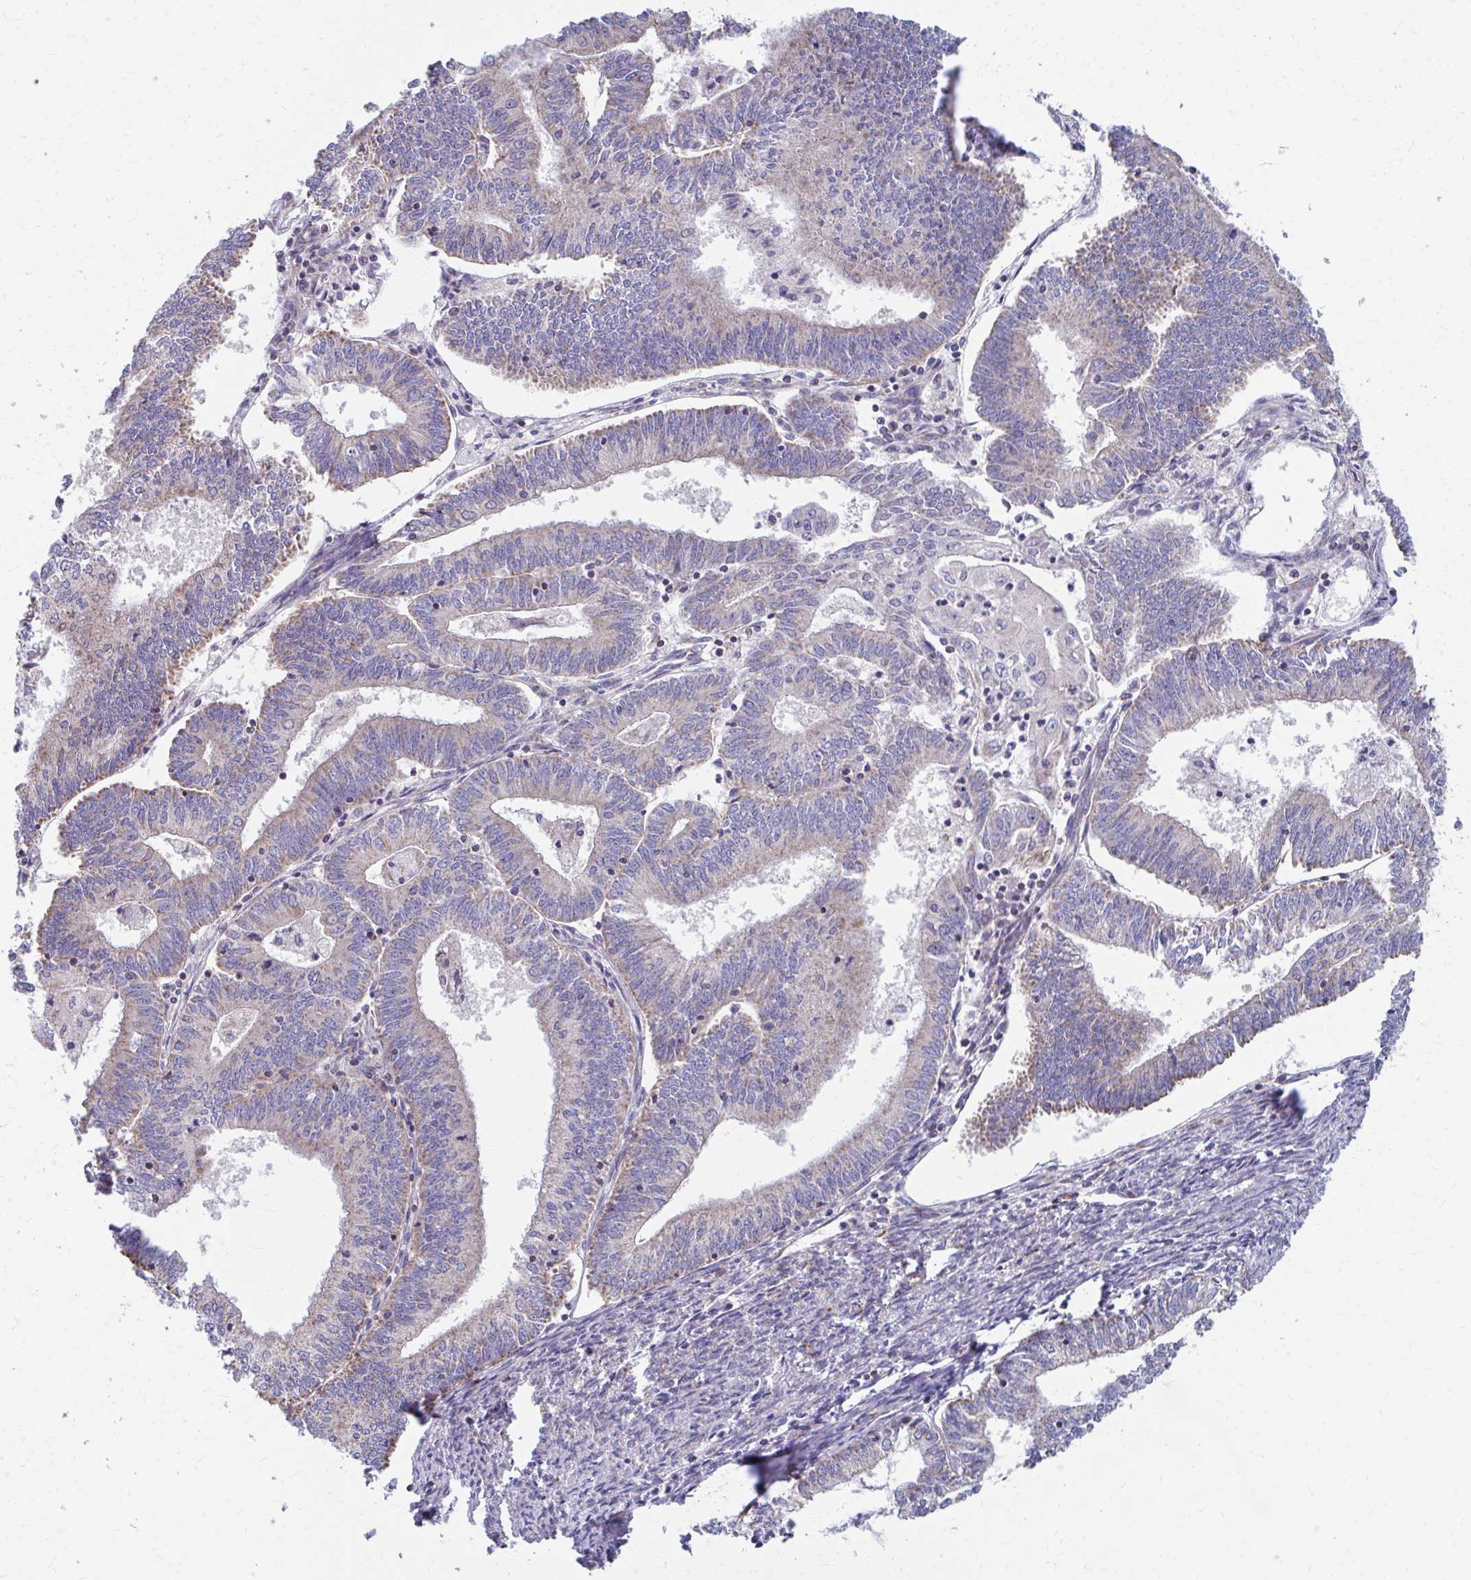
{"staining": {"intensity": "weak", "quantity": "25%-75%", "location": "cytoplasmic/membranous"}, "tissue": "endometrial cancer", "cell_type": "Tumor cells", "image_type": "cancer", "snomed": [{"axis": "morphology", "description": "Adenocarcinoma, NOS"}, {"axis": "topography", "description": "Endometrium"}], "caption": "IHC of human adenocarcinoma (endometrial) reveals low levels of weak cytoplasmic/membranous expression in about 25%-75% of tumor cells.", "gene": "RCC1L", "patient": {"sex": "female", "age": 61}}